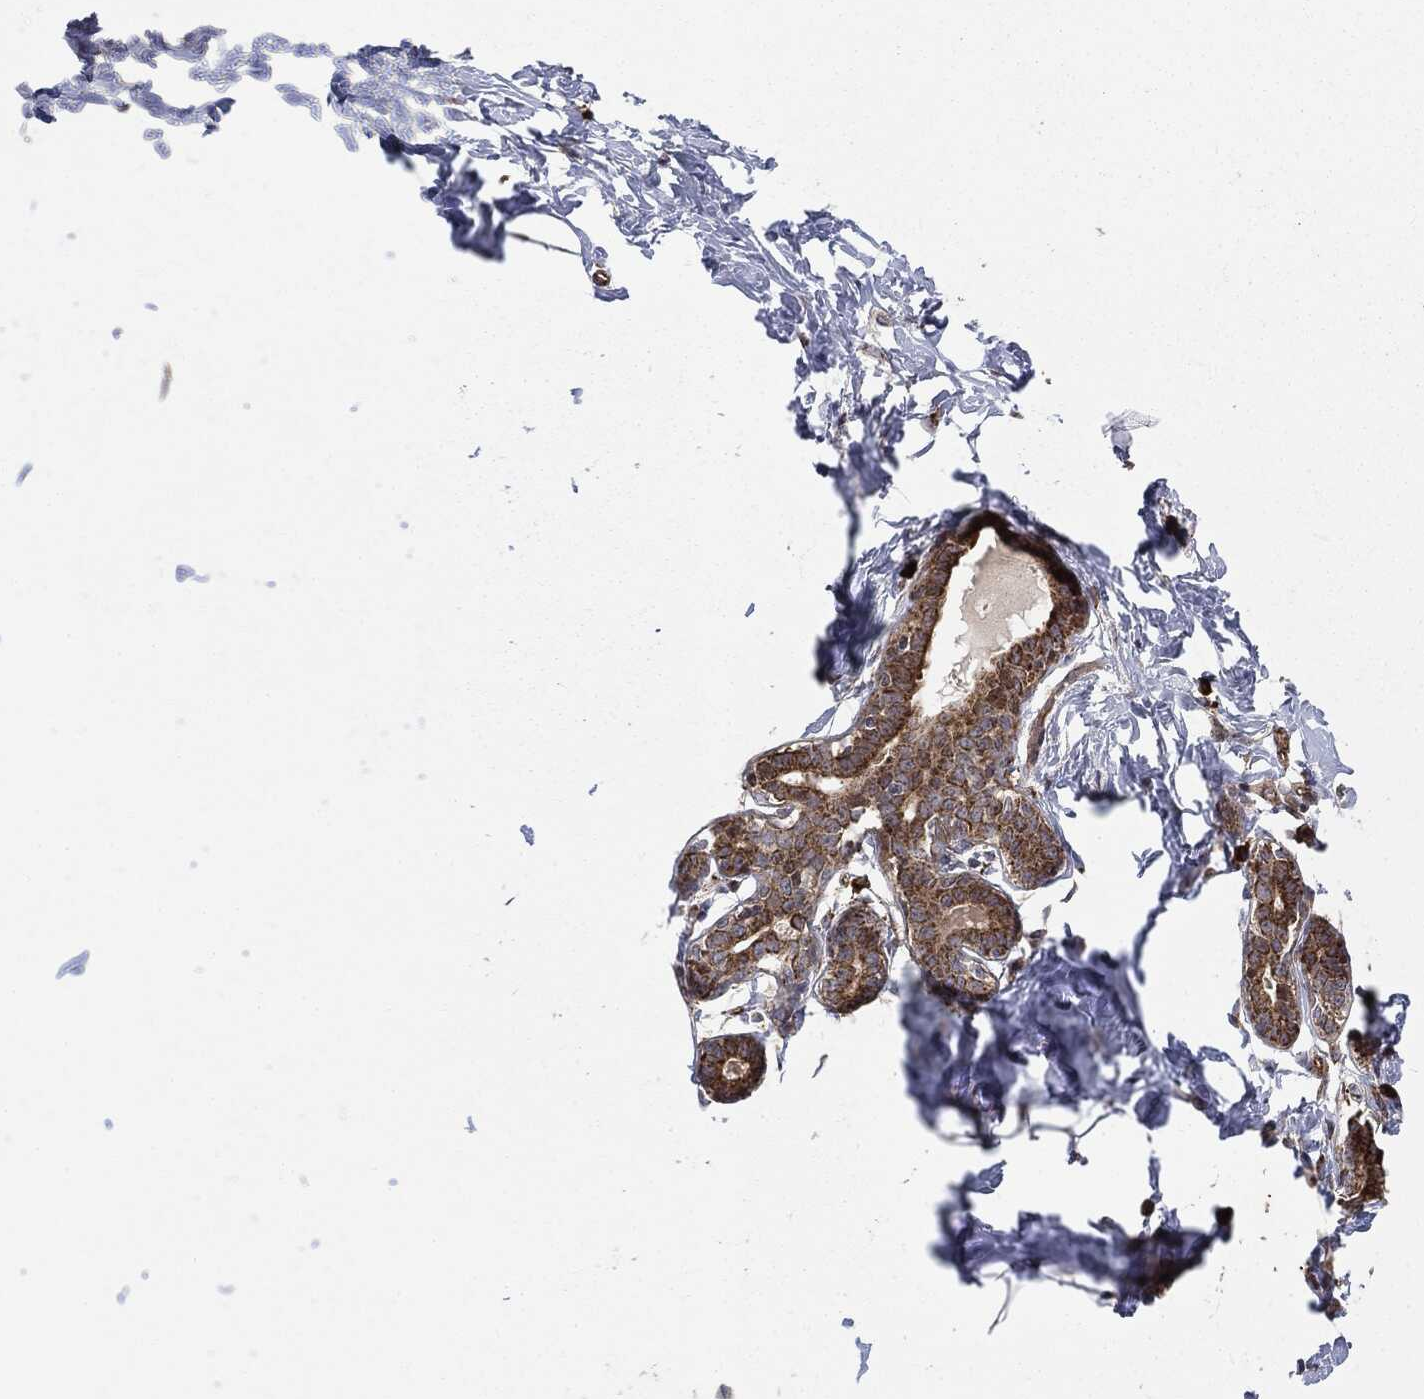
{"staining": {"intensity": "negative", "quantity": "none", "location": "none"}, "tissue": "breast", "cell_type": "Adipocytes", "image_type": "normal", "snomed": [{"axis": "morphology", "description": "Normal tissue, NOS"}, {"axis": "morphology", "description": "Lobular carcinoma, in situ"}, {"axis": "topography", "description": "Breast"}], "caption": "Image shows no significant protein expression in adipocytes of unremarkable breast.", "gene": "CYLD", "patient": {"sex": "female", "age": 35}}